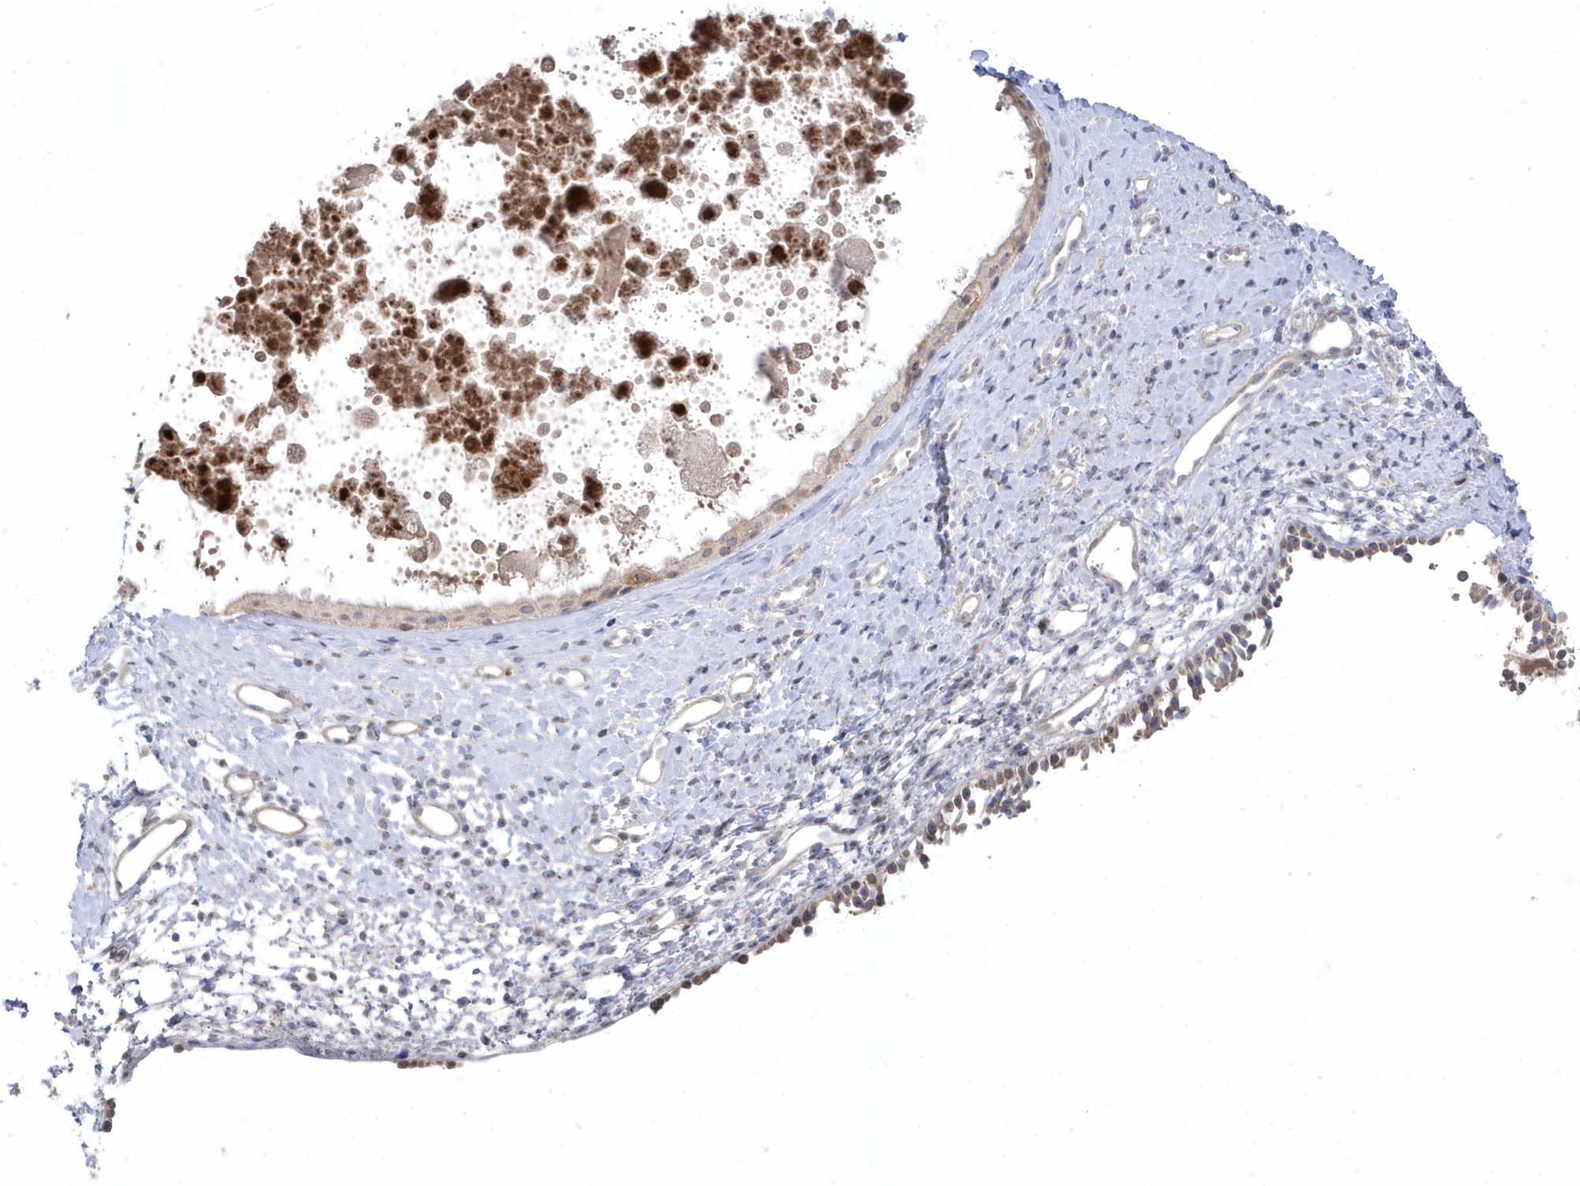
{"staining": {"intensity": "strong", "quantity": ">75%", "location": "cytoplasmic/membranous"}, "tissue": "nasopharynx", "cell_type": "Respiratory epithelial cells", "image_type": "normal", "snomed": [{"axis": "morphology", "description": "Normal tissue, NOS"}, {"axis": "topography", "description": "Nasopharynx"}], "caption": "IHC micrograph of benign nasopharynx: nasopharynx stained using immunohistochemistry (IHC) reveals high levels of strong protein expression localized specifically in the cytoplasmic/membranous of respiratory epithelial cells, appearing as a cytoplasmic/membranous brown color.", "gene": "GTPBP6", "patient": {"sex": "male", "age": 22}}